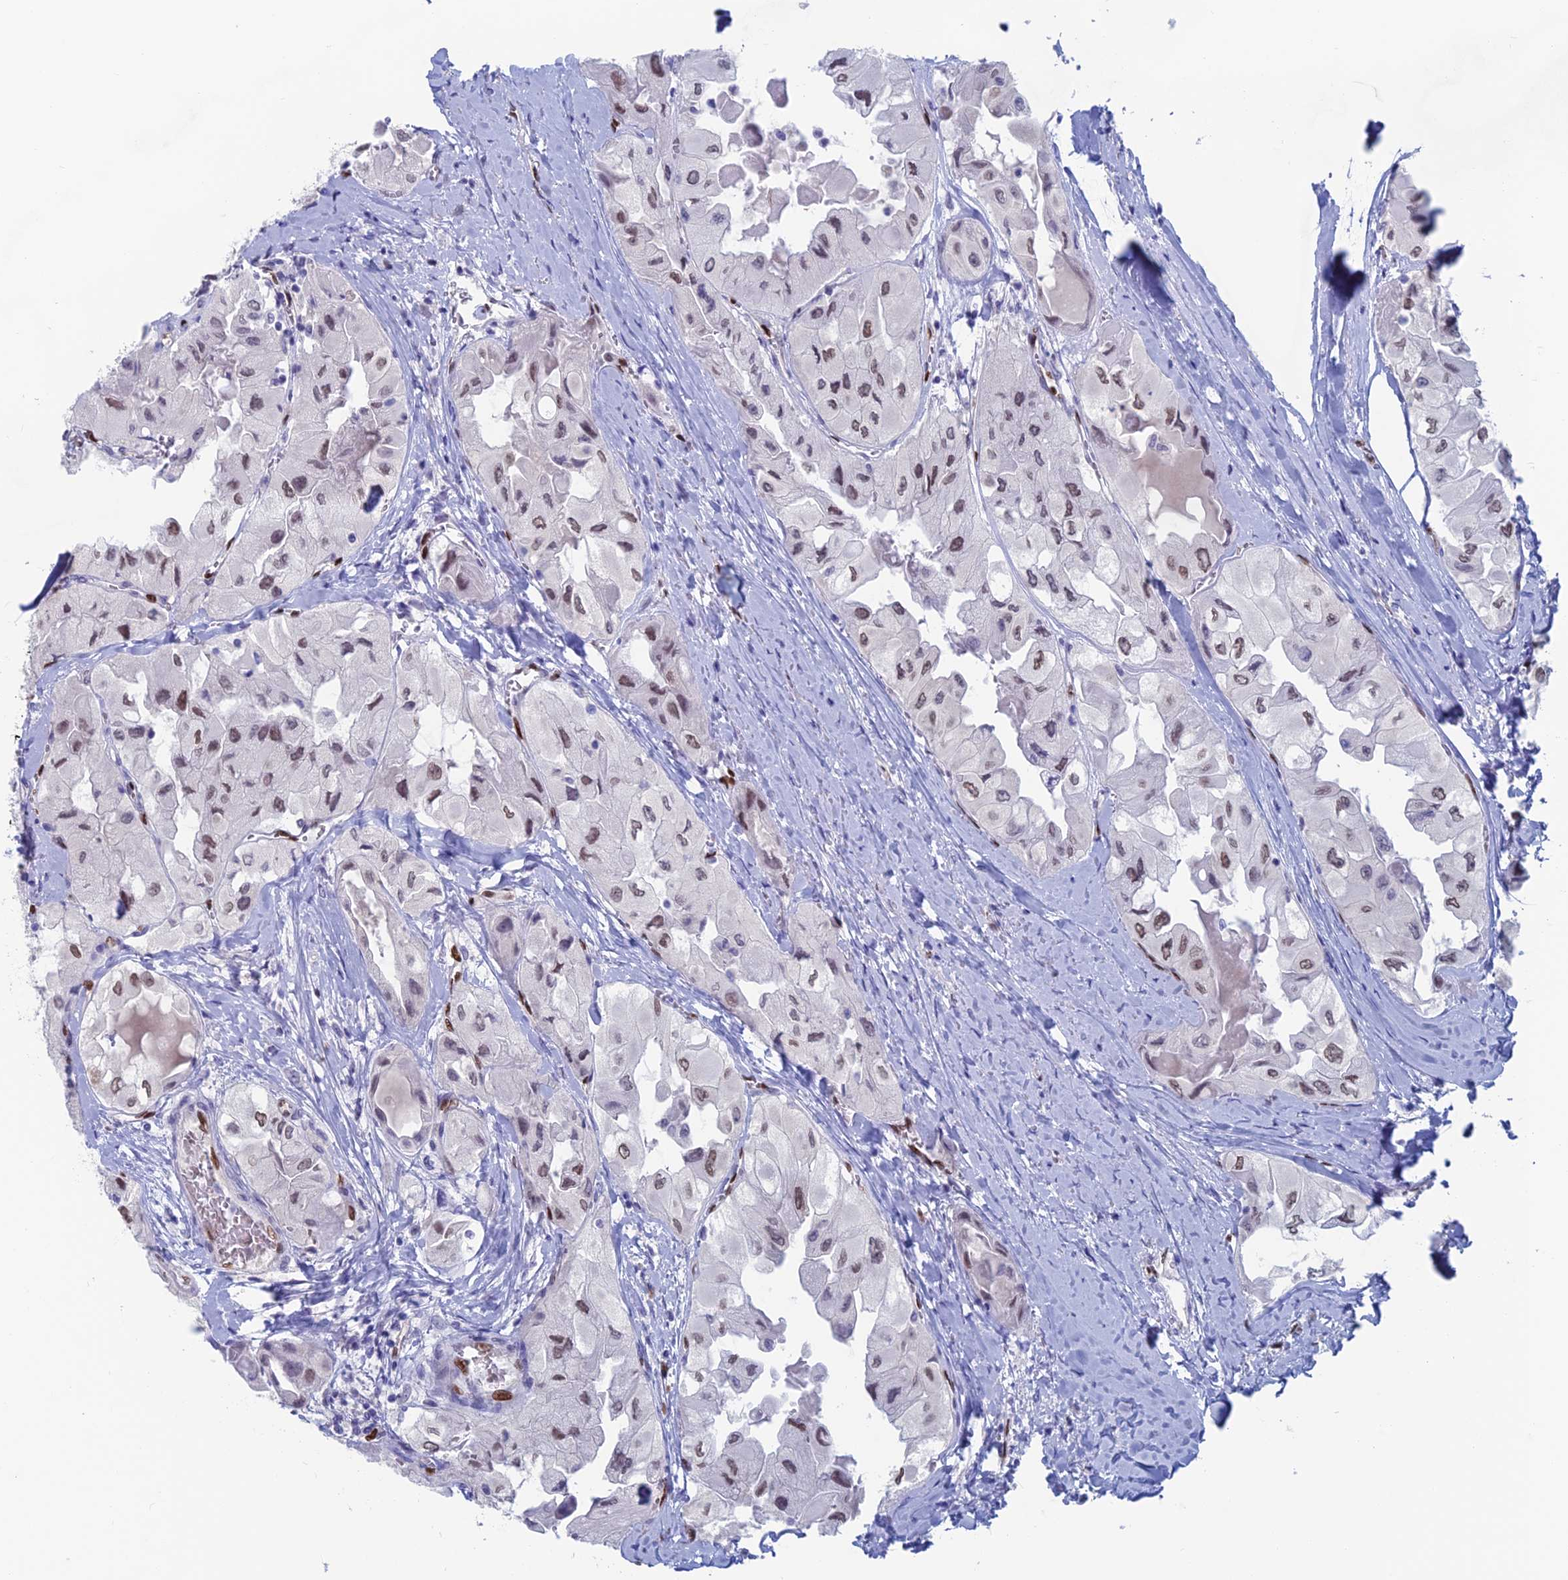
{"staining": {"intensity": "weak", "quantity": ">75%", "location": "nuclear"}, "tissue": "thyroid cancer", "cell_type": "Tumor cells", "image_type": "cancer", "snomed": [{"axis": "morphology", "description": "Normal tissue, NOS"}, {"axis": "morphology", "description": "Papillary adenocarcinoma, NOS"}, {"axis": "topography", "description": "Thyroid gland"}], "caption": "This micrograph shows immunohistochemistry staining of thyroid cancer, with low weak nuclear staining in approximately >75% of tumor cells.", "gene": "NOL4L", "patient": {"sex": "female", "age": 59}}